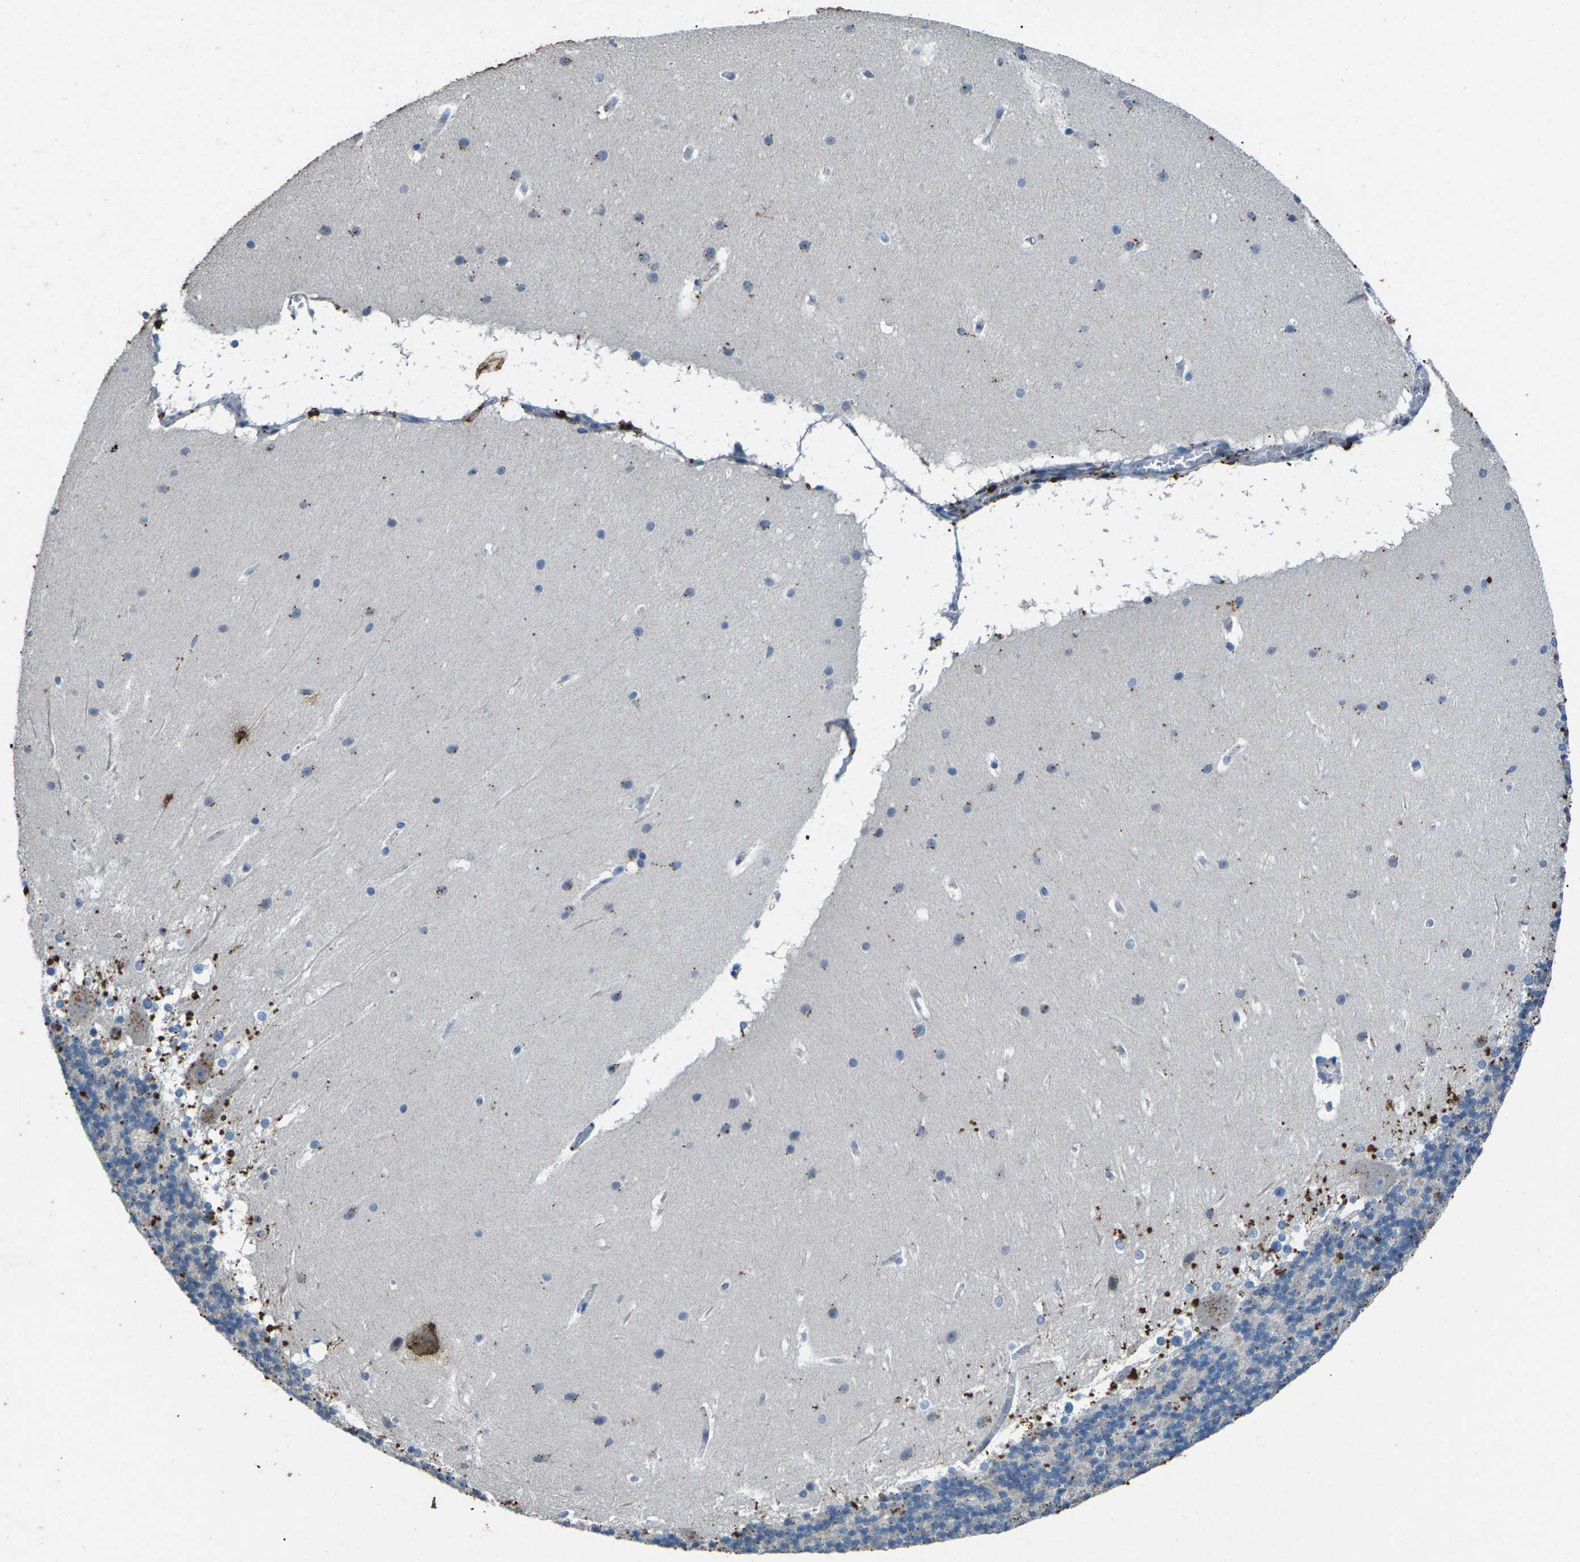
{"staining": {"intensity": "moderate", "quantity": "<25%", "location": "cytoplasmic/membranous"}, "tissue": "cerebellum", "cell_type": "Cells in granular layer", "image_type": "normal", "snomed": [{"axis": "morphology", "description": "Normal tissue, NOS"}, {"axis": "topography", "description": "Cerebellum"}], "caption": "Immunohistochemistry (IHC) (DAB) staining of normal human cerebellum reveals moderate cytoplasmic/membranous protein expression in about <25% of cells in granular layer.", "gene": "SIGLEC14", "patient": {"sex": "female", "age": 19}}